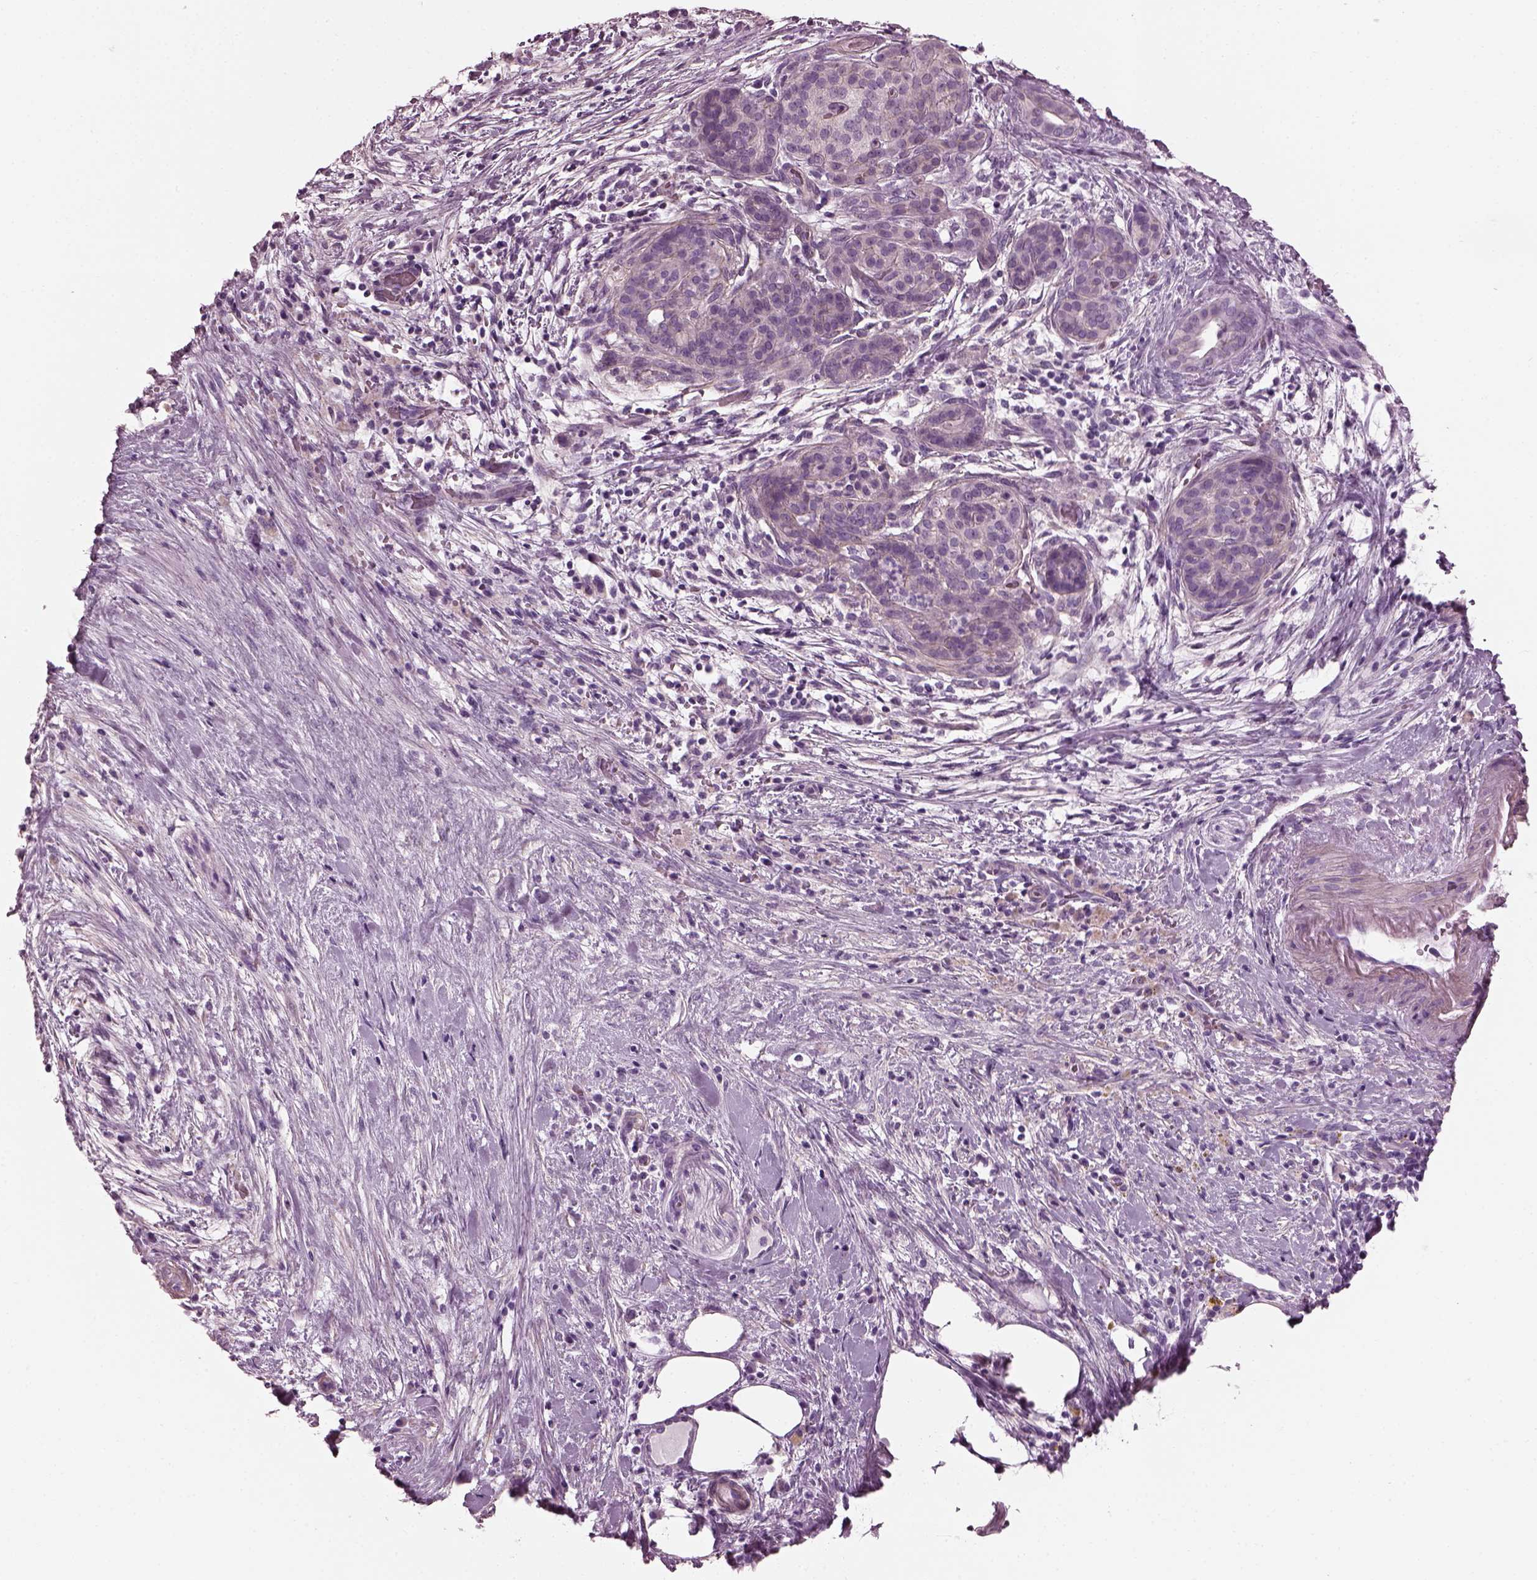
{"staining": {"intensity": "negative", "quantity": "none", "location": "none"}, "tissue": "pancreatic cancer", "cell_type": "Tumor cells", "image_type": "cancer", "snomed": [{"axis": "morphology", "description": "Adenocarcinoma, NOS"}, {"axis": "topography", "description": "Pancreas"}], "caption": "The micrograph displays no staining of tumor cells in pancreatic cancer (adenocarcinoma).", "gene": "BFSP1", "patient": {"sex": "male", "age": 44}}